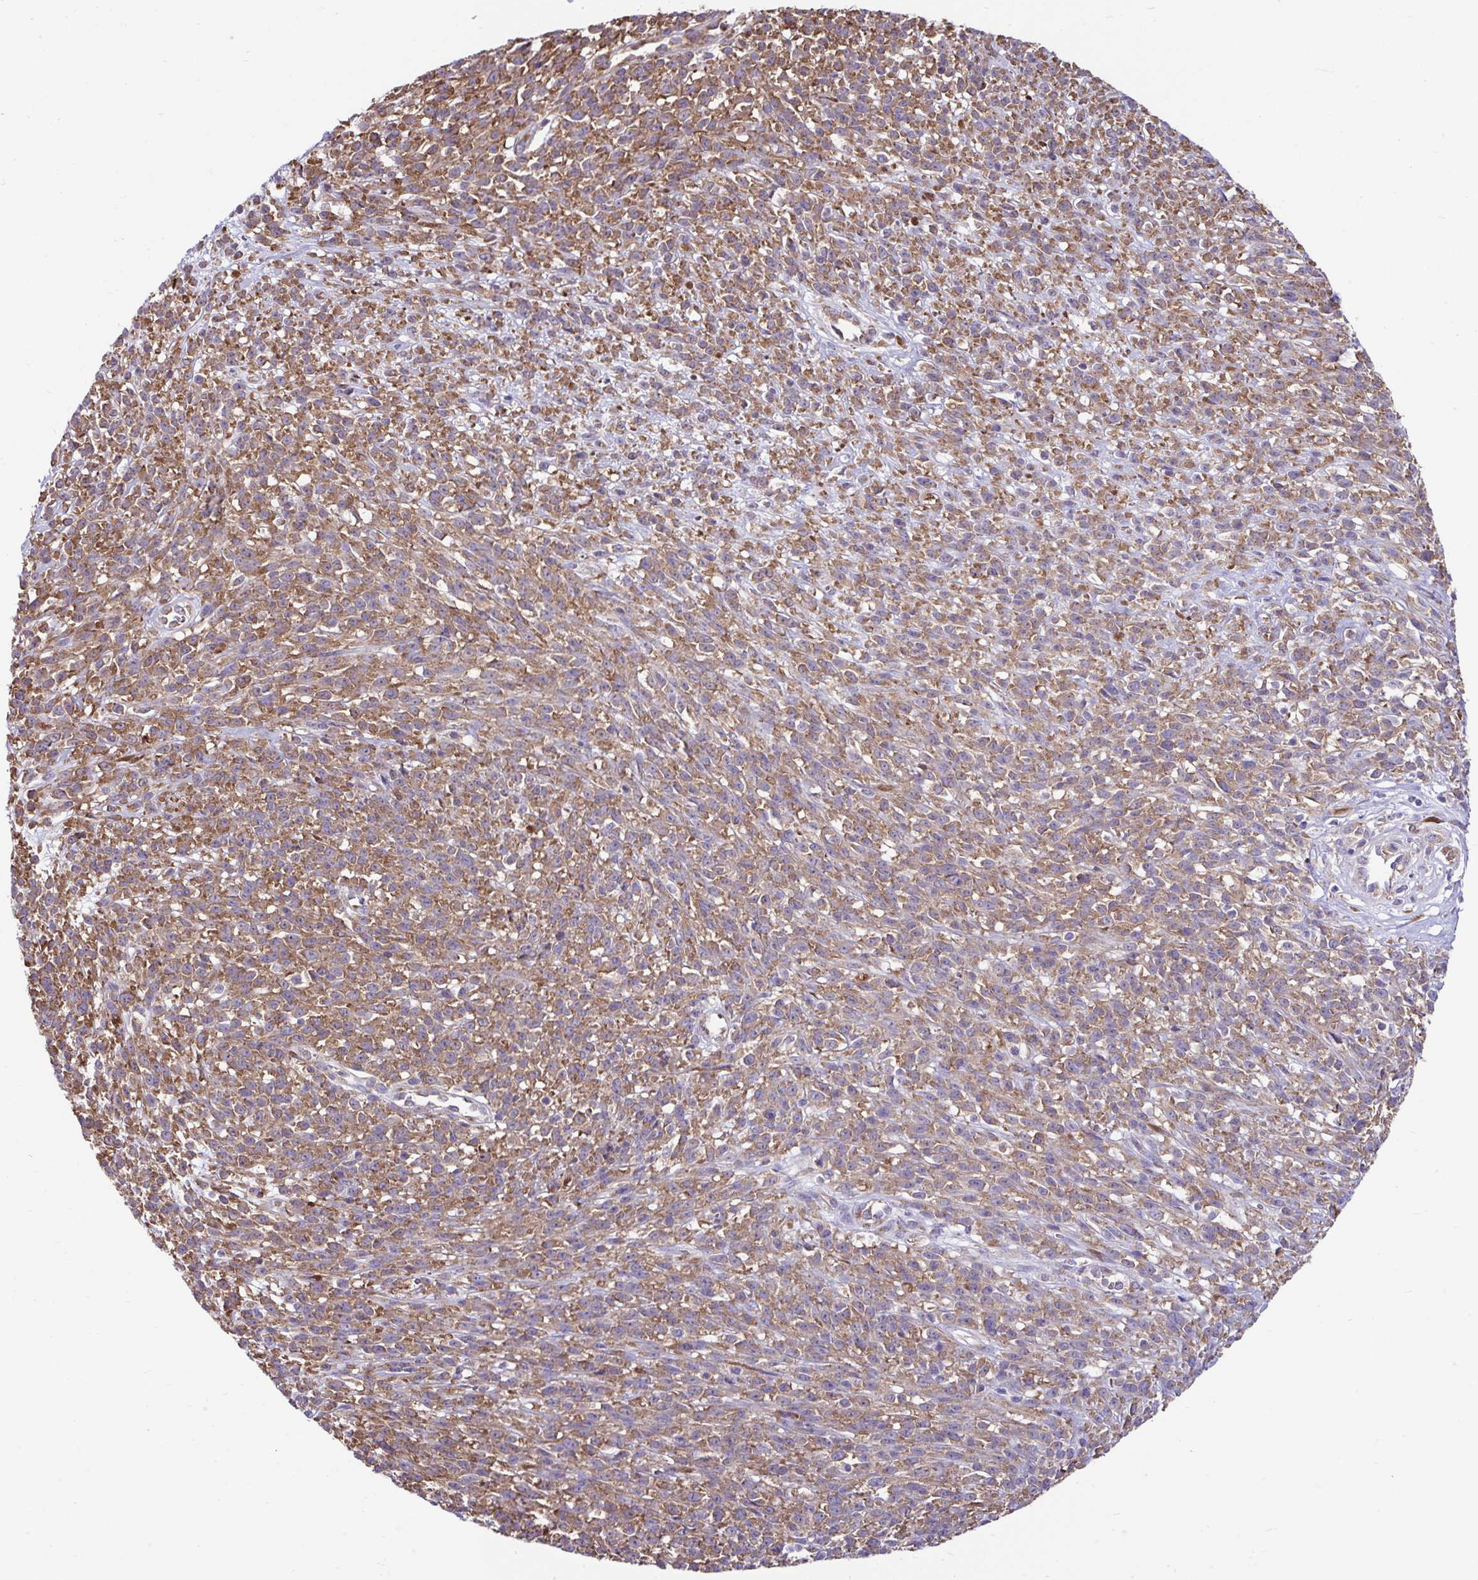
{"staining": {"intensity": "moderate", "quantity": ">75%", "location": "cytoplasmic/membranous"}, "tissue": "melanoma", "cell_type": "Tumor cells", "image_type": "cancer", "snomed": [{"axis": "morphology", "description": "Malignant melanoma, NOS"}, {"axis": "topography", "description": "Skin"}, {"axis": "topography", "description": "Skin of trunk"}], "caption": "Immunohistochemistry (DAB (3,3'-diaminobenzidine)) staining of human melanoma demonstrates moderate cytoplasmic/membranous protein positivity in about >75% of tumor cells.", "gene": "RPL7", "patient": {"sex": "male", "age": 74}}